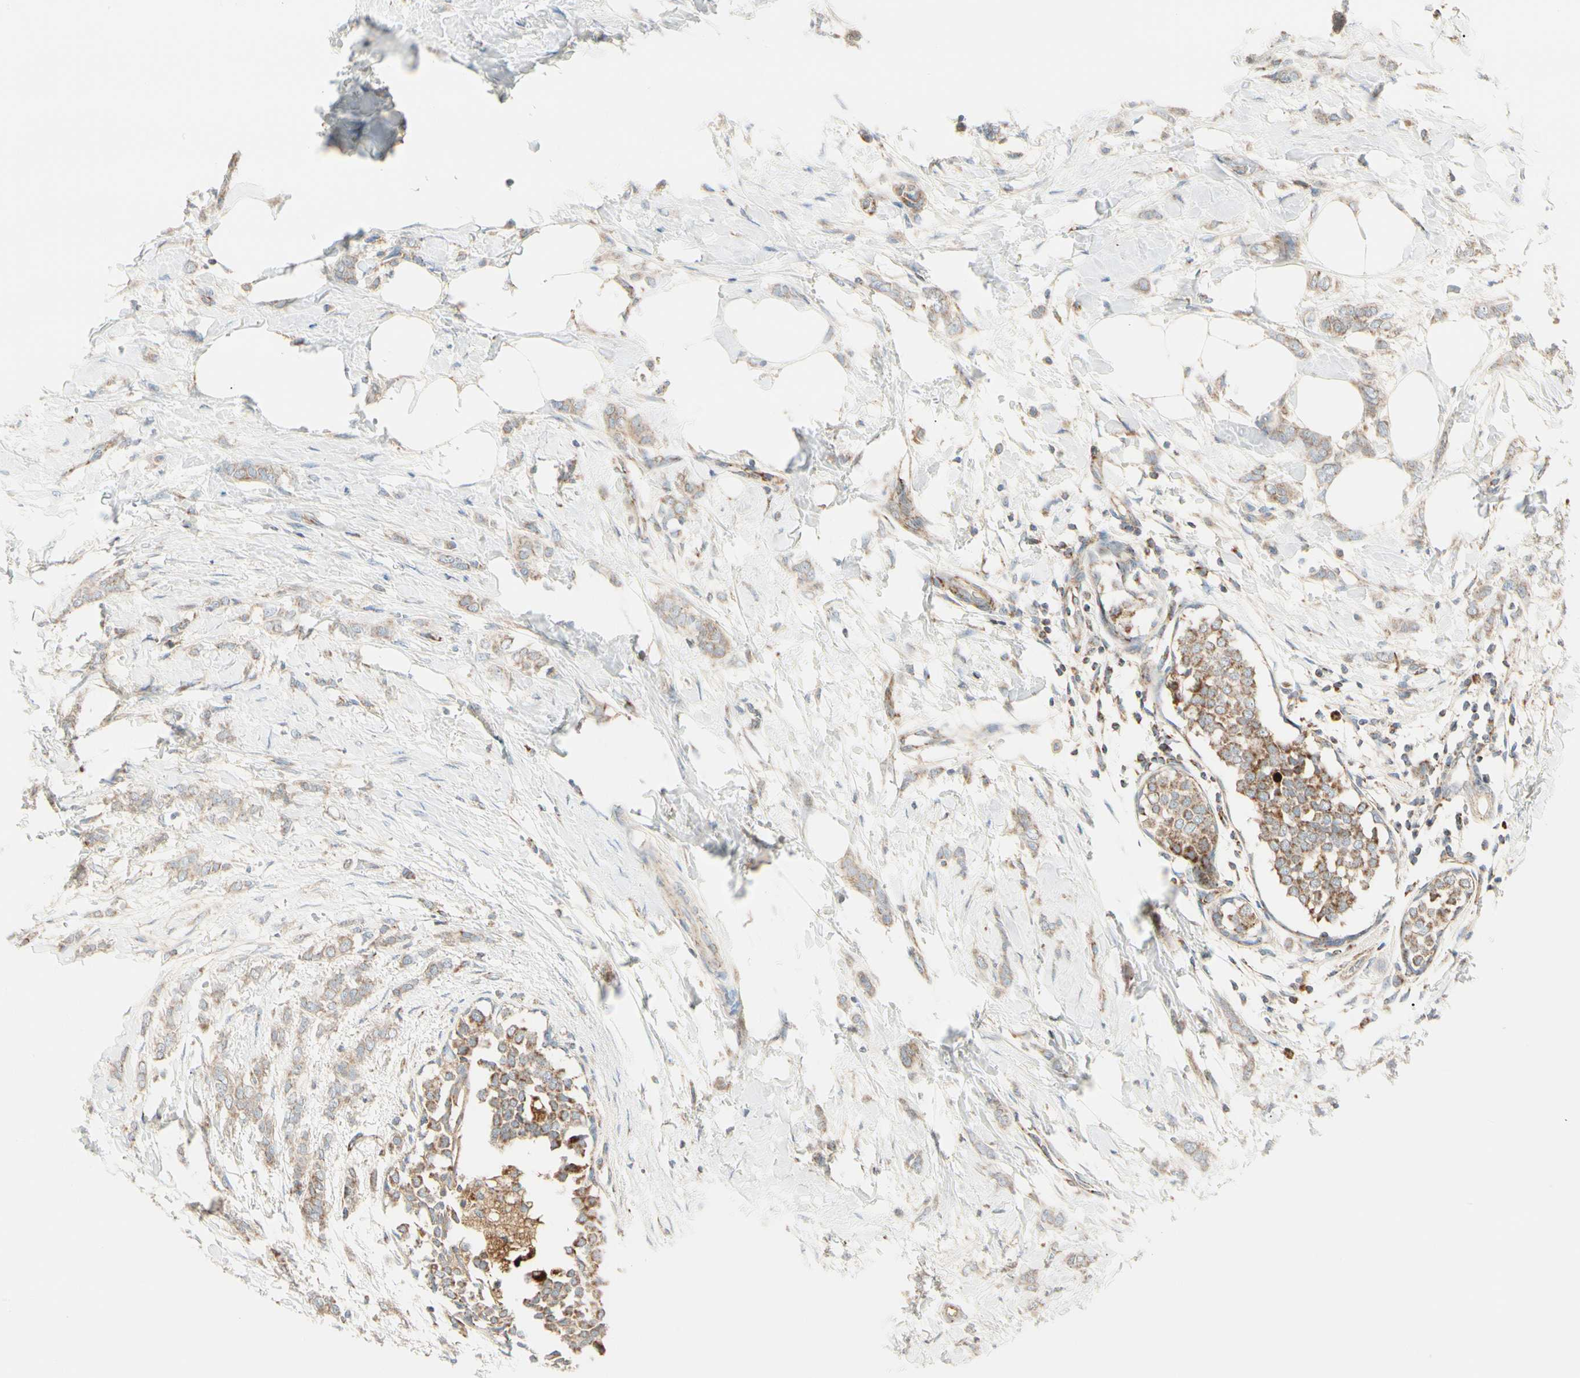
{"staining": {"intensity": "weak", "quantity": ">75%", "location": "cytoplasmic/membranous"}, "tissue": "breast cancer", "cell_type": "Tumor cells", "image_type": "cancer", "snomed": [{"axis": "morphology", "description": "Lobular carcinoma, in situ"}, {"axis": "morphology", "description": "Lobular carcinoma"}, {"axis": "topography", "description": "Breast"}], "caption": "Breast lobular carcinoma tissue displays weak cytoplasmic/membranous positivity in about >75% of tumor cells, visualized by immunohistochemistry.", "gene": "TBC1D10A", "patient": {"sex": "female", "age": 41}}